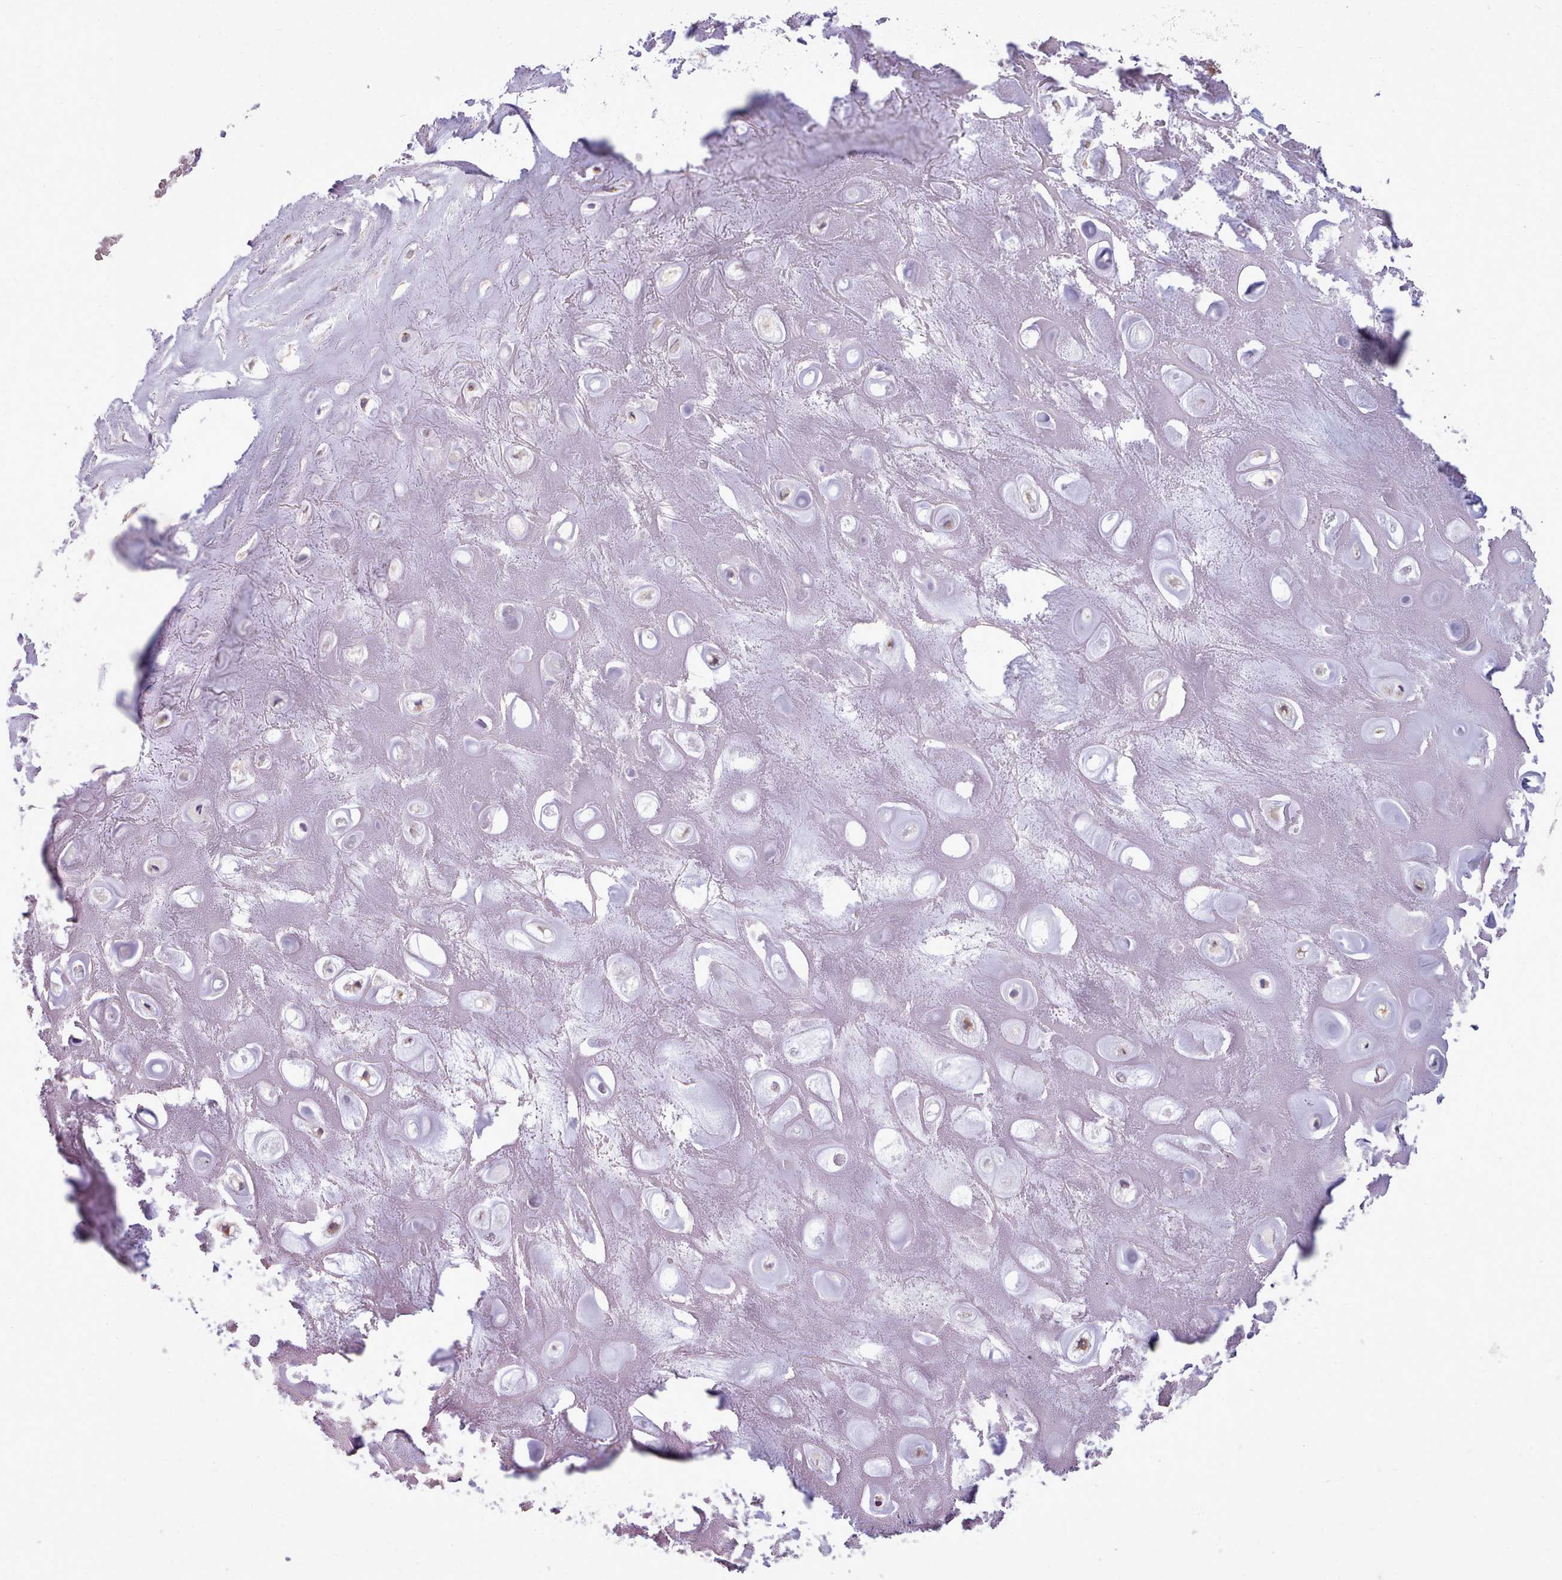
{"staining": {"intensity": "negative", "quantity": "none", "location": "none"}, "tissue": "adipose tissue", "cell_type": "Adipocytes", "image_type": "normal", "snomed": [{"axis": "morphology", "description": "Normal tissue, NOS"}, {"axis": "topography", "description": "Cartilage tissue"}], "caption": "This histopathology image is of unremarkable adipose tissue stained with IHC to label a protein in brown with the nuclei are counter-stained blue. There is no positivity in adipocytes. (Brightfield microscopy of DAB (3,3'-diaminobenzidine) immunohistochemistry at high magnification).", "gene": "SLC52A3", "patient": {"sex": "male", "age": 81}}